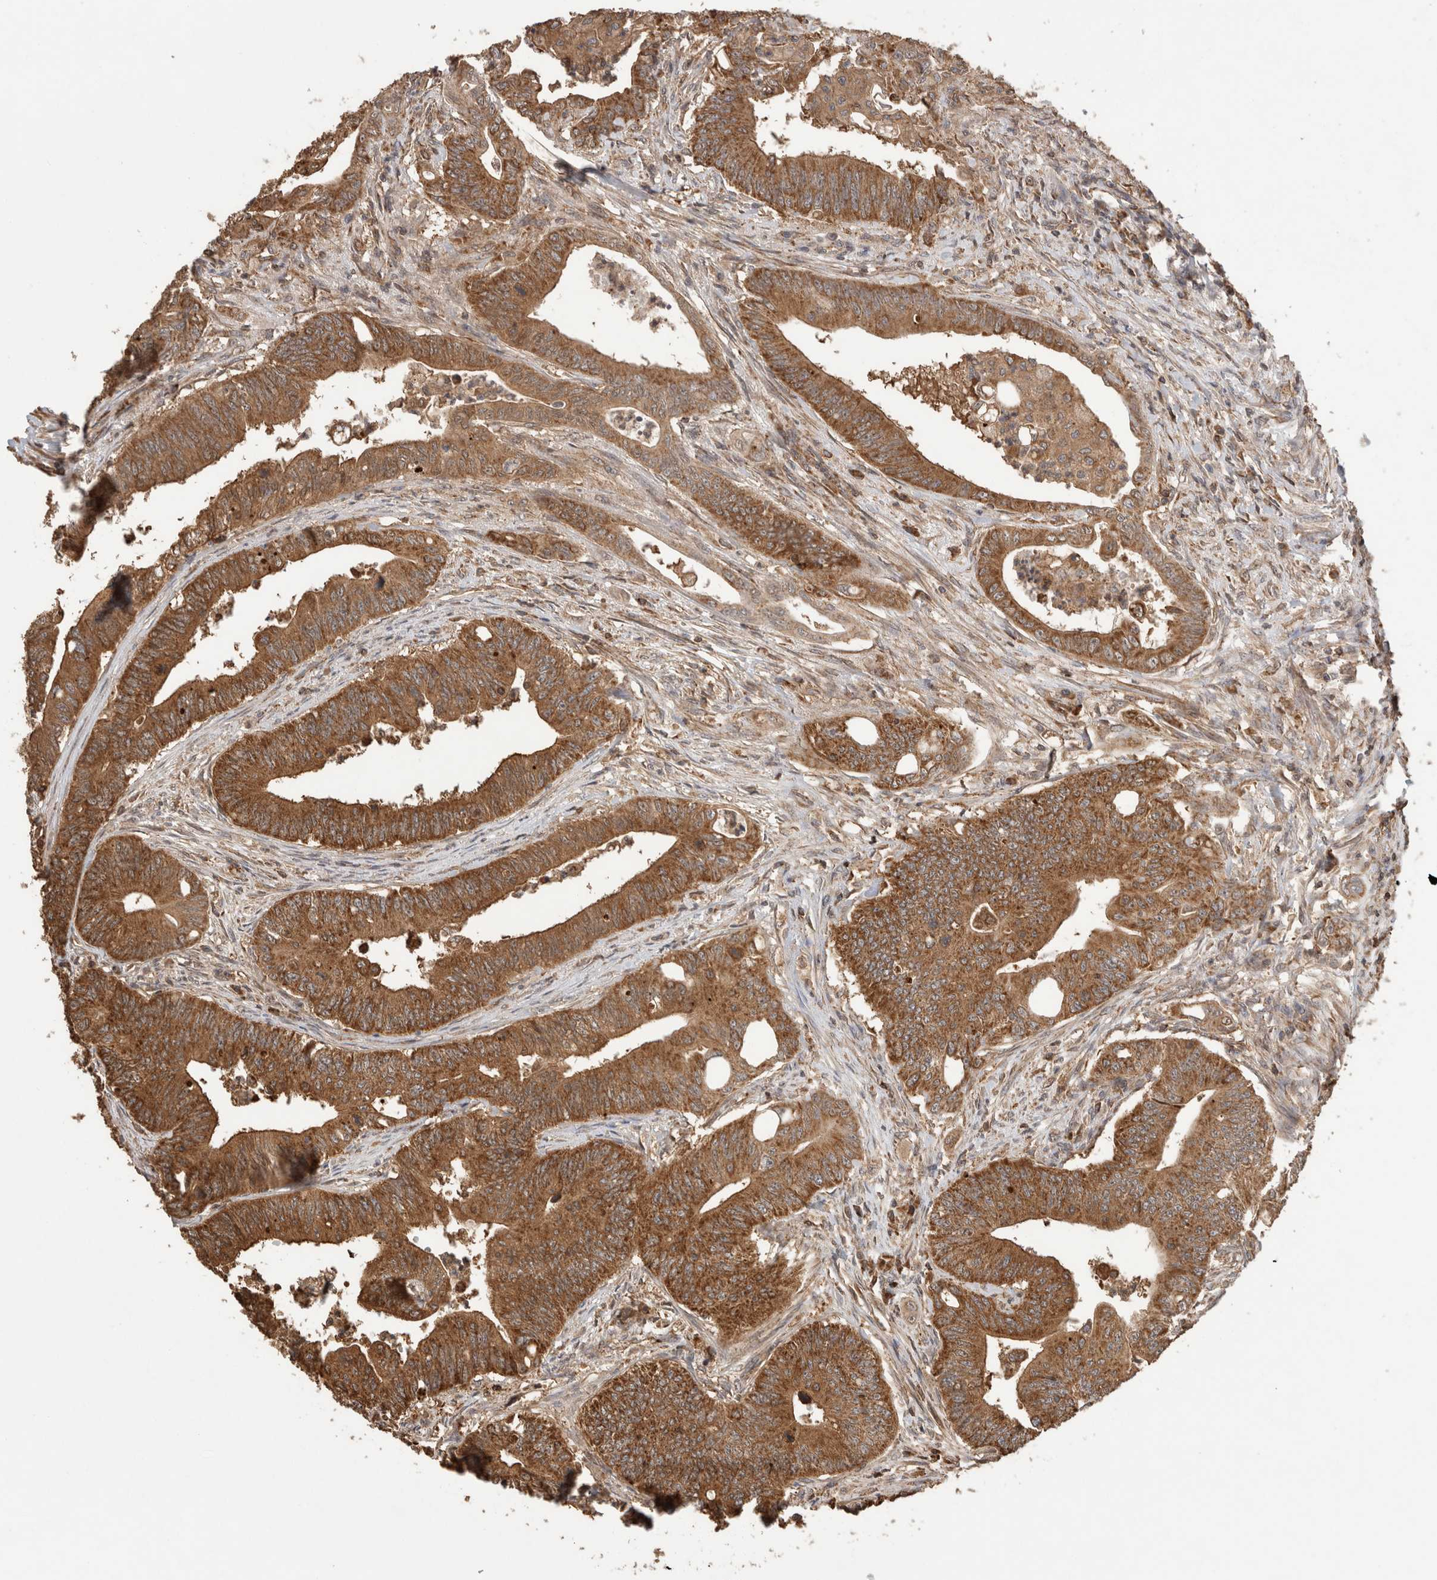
{"staining": {"intensity": "strong", "quantity": ">75%", "location": "cytoplasmic/membranous"}, "tissue": "colorectal cancer", "cell_type": "Tumor cells", "image_type": "cancer", "snomed": [{"axis": "morphology", "description": "Adenoma, NOS"}, {"axis": "morphology", "description": "Adenocarcinoma, NOS"}, {"axis": "topography", "description": "Colon"}], "caption": "Immunohistochemical staining of human colorectal cancer (adenoma) demonstrates high levels of strong cytoplasmic/membranous protein positivity in about >75% of tumor cells.", "gene": "IMMP2L", "patient": {"sex": "male", "age": 79}}